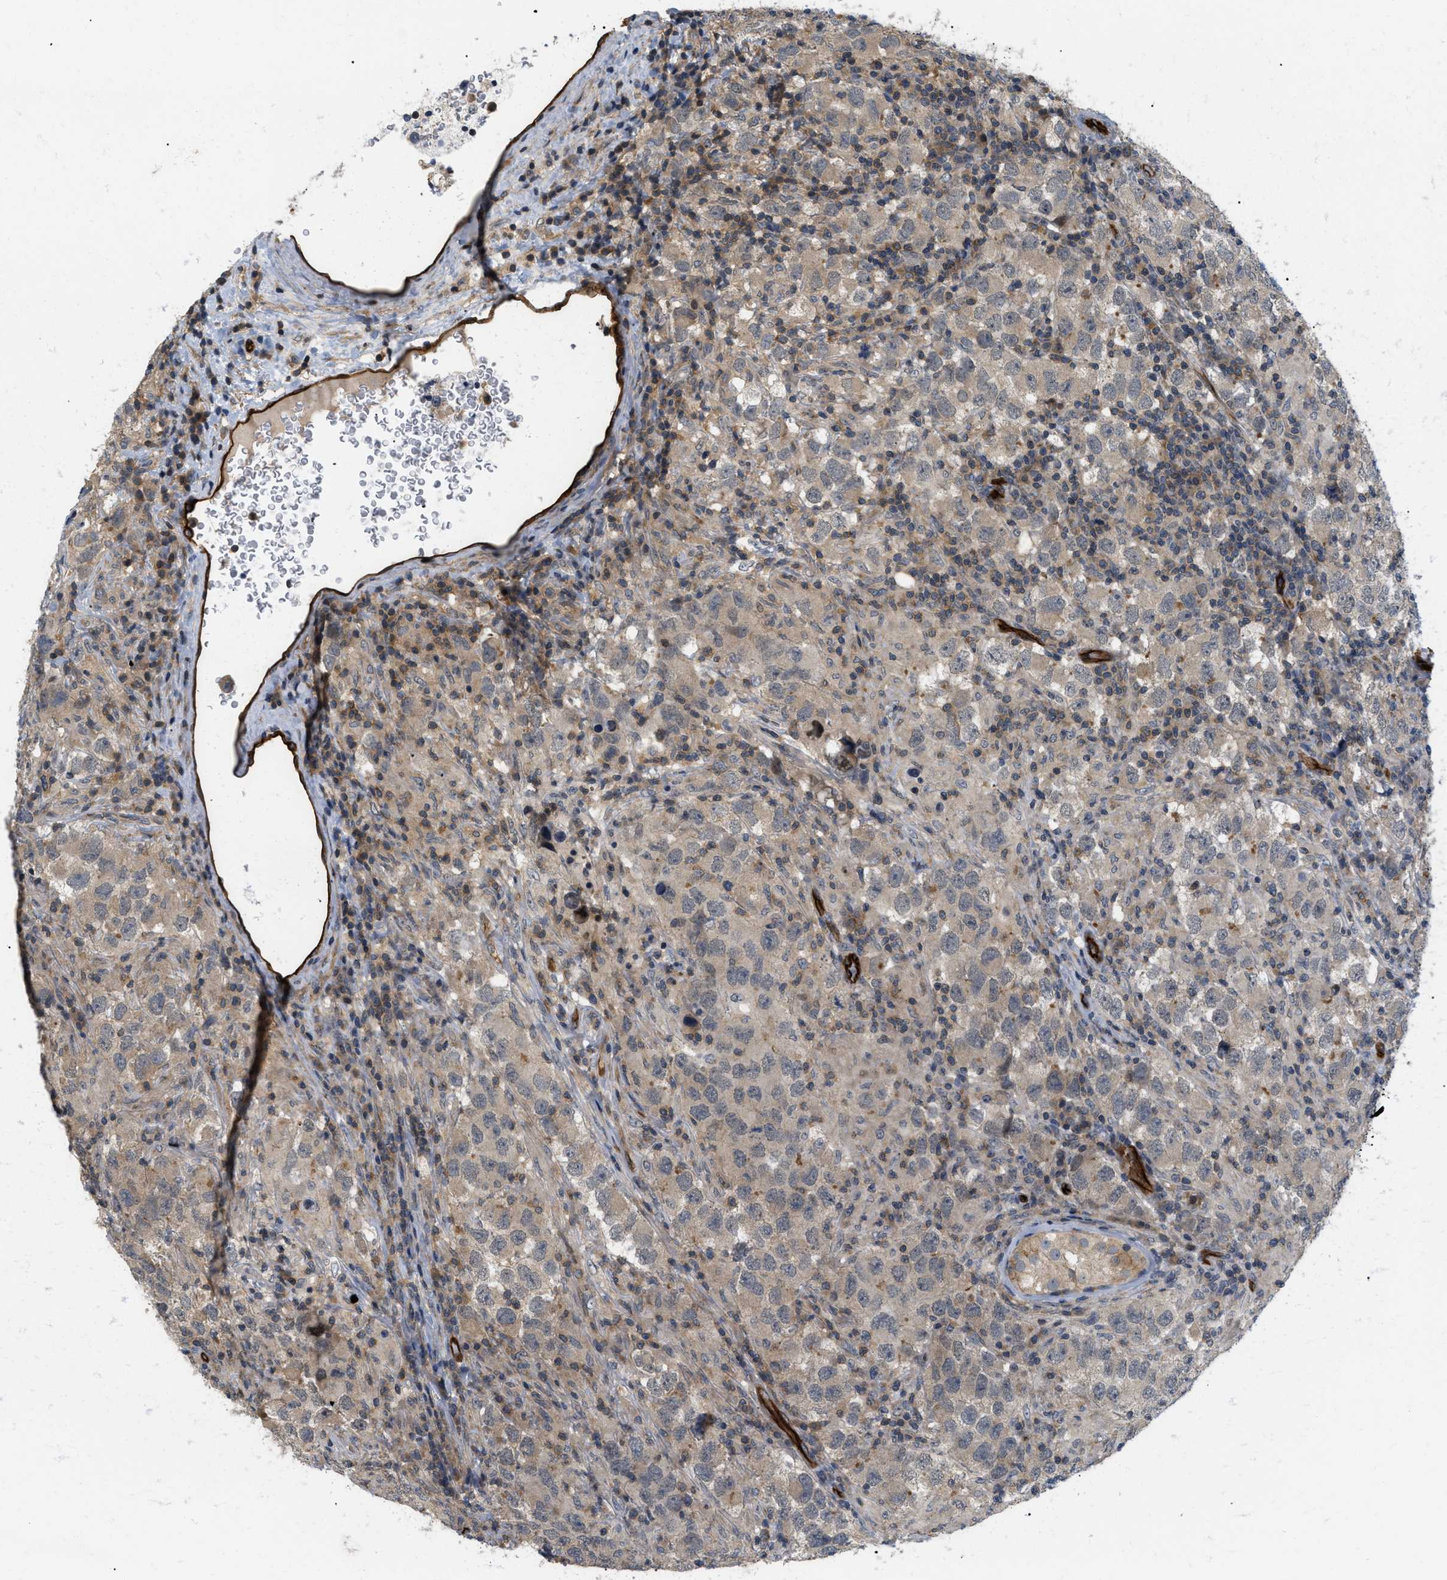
{"staining": {"intensity": "moderate", "quantity": "25%-75%", "location": "cytoplasmic/membranous"}, "tissue": "testis cancer", "cell_type": "Tumor cells", "image_type": "cancer", "snomed": [{"axis": "morphology", "description": "Carcinoma, Embryonal, NOS"}, {"axis": "topography", "description": "Testis"}], "caption": "The histopathology image reveals immunohistochemical staining of testis embryonal carcinoma. There is moderate cytoplasmic/membranous staining is seen in about 25%-75% of tumor cells.", "gene": "PALMD", "patient": {"sex": "male", "age": 21}}